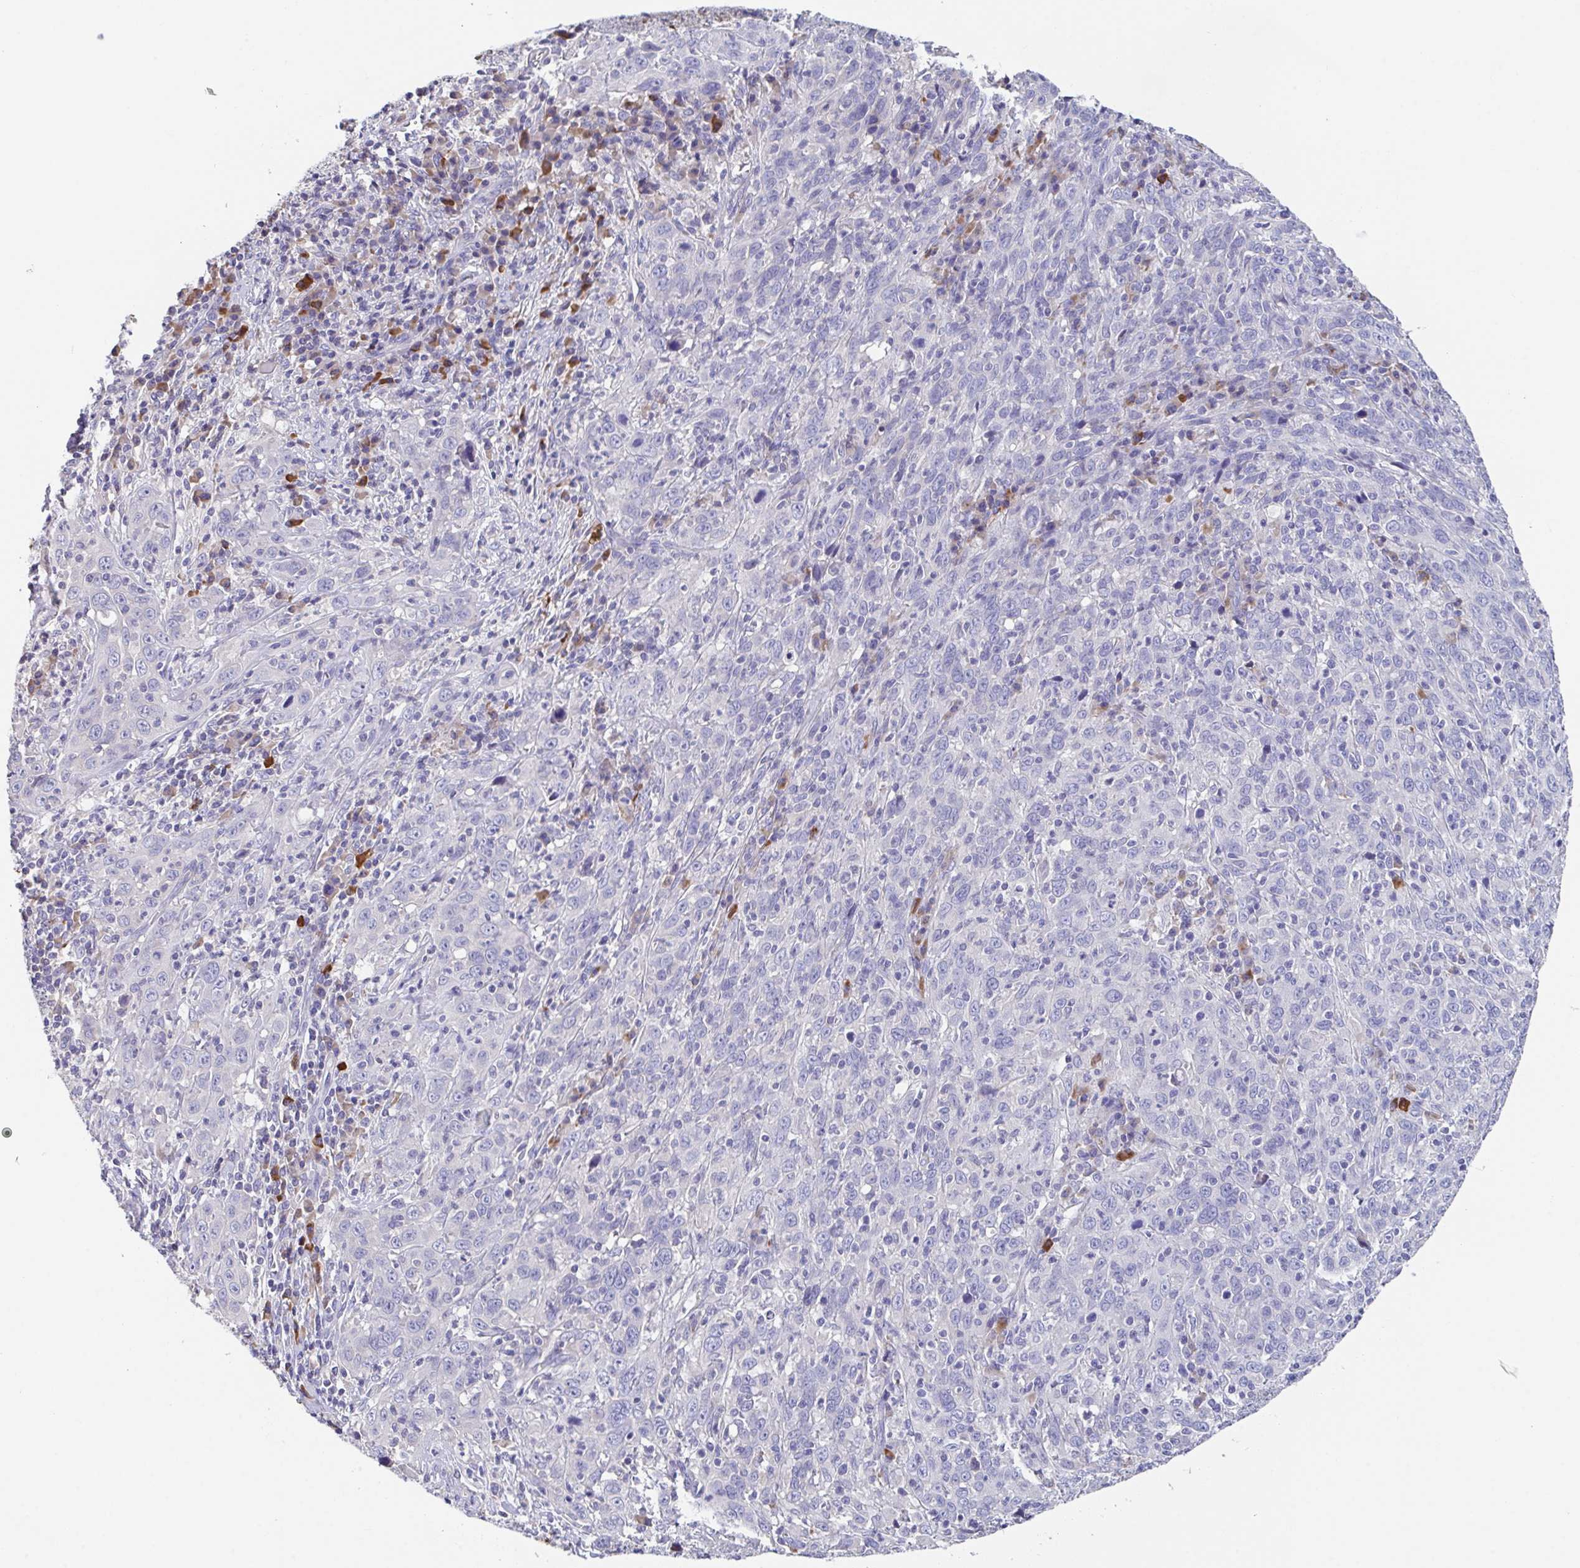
{"staining": {"intensity": "negative", "quantity": "none", "location": "none"}, "tissue": "cervical cancer", "cell_type": "Tumor cells", "image_type": "cancer", "snomed": [{"axis": "morphology", "description": "Squamous cell carcinoma, NOS"}, {"axis": "topography", "description": "Cervix"}], "caption": "Tumor cells show no significant expression in cervical cancer.", "gene": "LRRC58", "patient": {"sex": "female", "age": 46}}